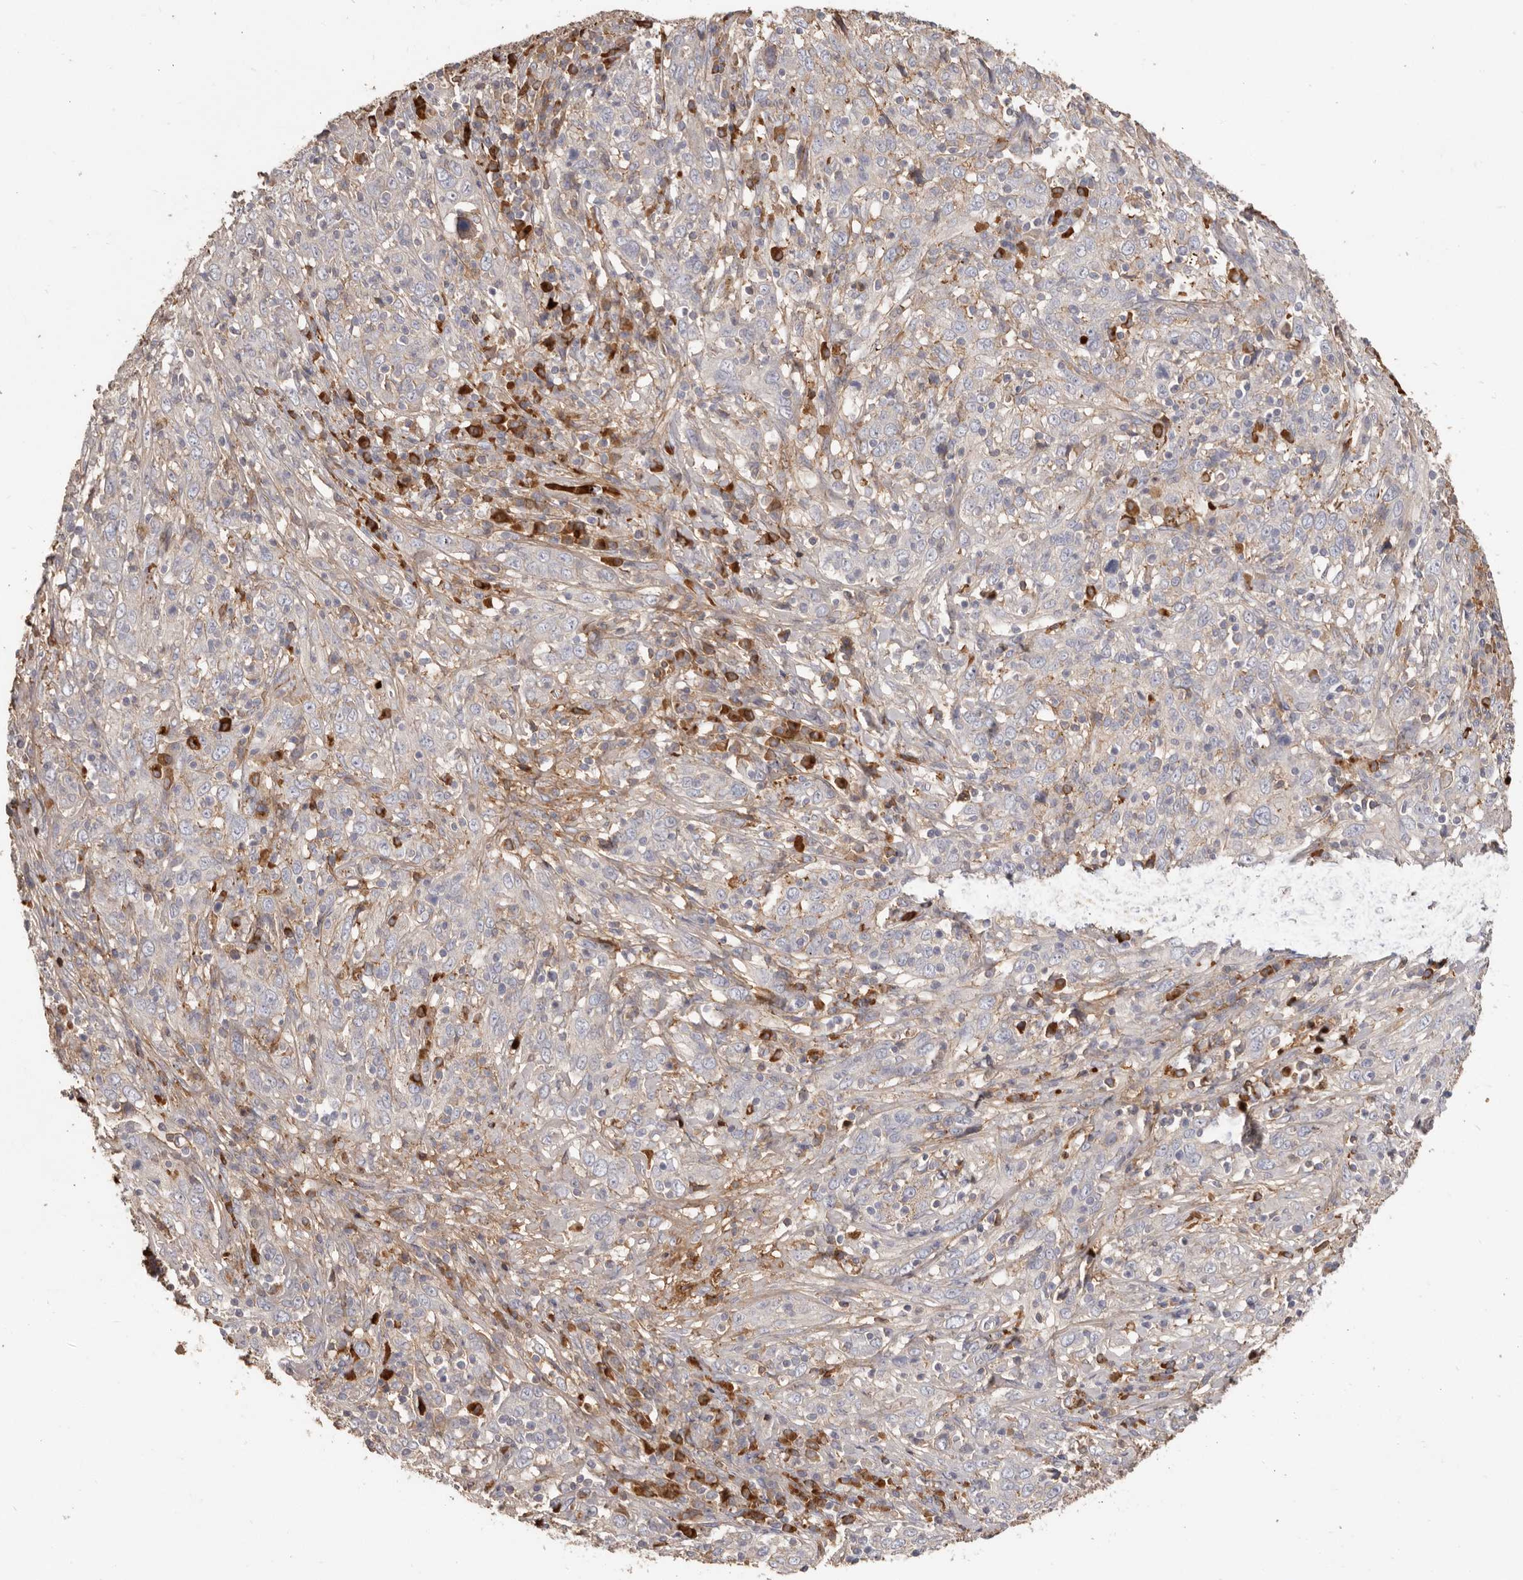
{"staining": {"intensity": "negative", "quantity": "none", "location": "none"}, "tissue": "cervical cancer", "cell_type": "Tumor cells", "image_type": "cancer", "snomed": [{"axis": "morphology", "description": "Squamous cell carcinoma, NOS"}, {"axis": "topography", "description": "Cervix"}], "caption": "Tumor cells are negative for protein expression in human cervical cancer (squamous cell carcinoma).", "gene": "HCAR2", "patient": {"sex": "female", "age": 46}}